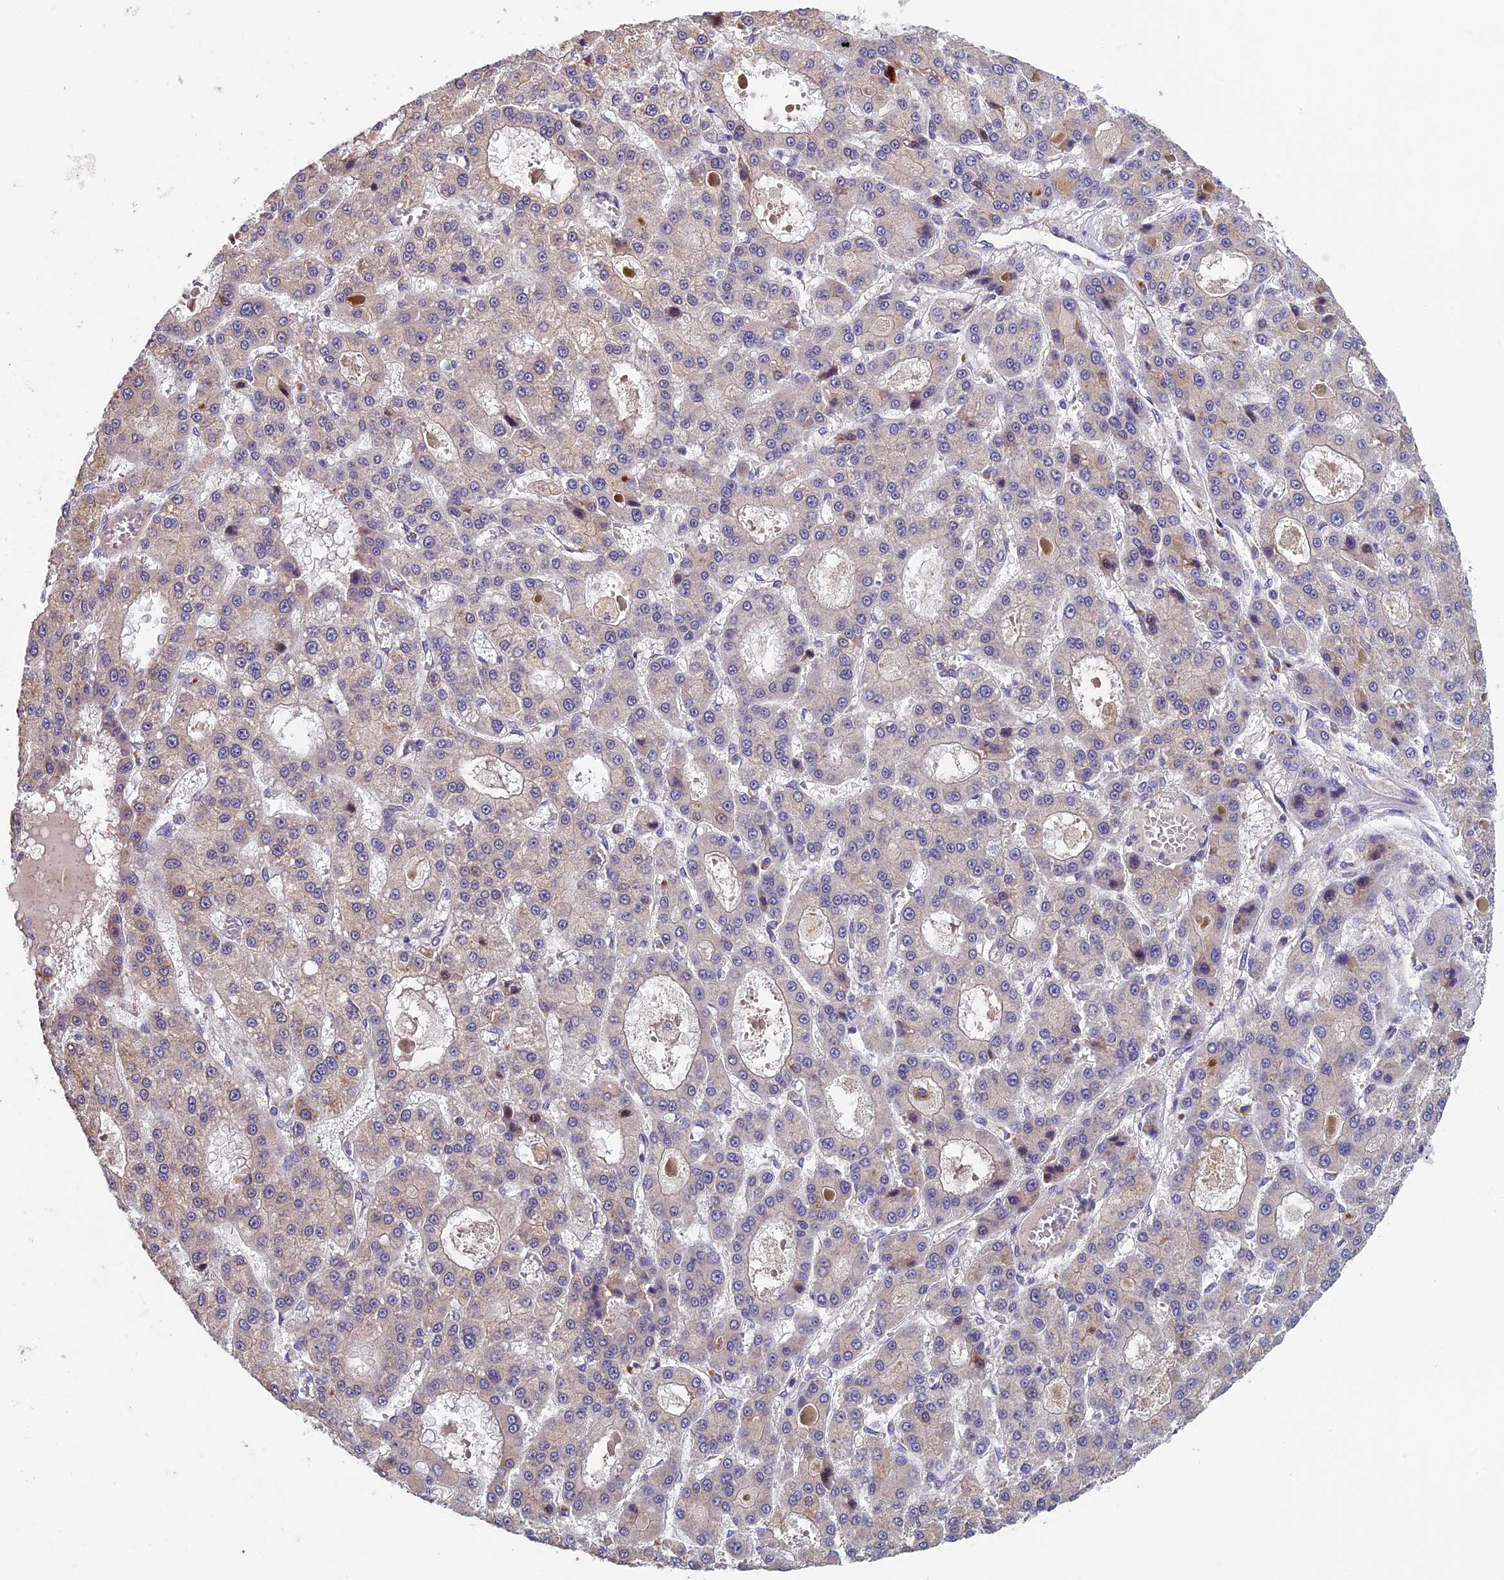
{"staining": {"intensity": "negative", "quantity": "none", "location": "none"}, "tissue": "liver cancer", "cell_type": "Tumor cells", "image_type": "cancer", "snomed": [{"axis": "morphology", "description": "Carcinoma, Hepatocellular, NOS"}, {"axis": "topography", "description": "Liver"}], "caption": "Tumor cells are negative for protein expression in human liver cancer (hepatocellular carcinoma).", "gene": "HECA", "patient": {"sex": "male", "age": 70}}